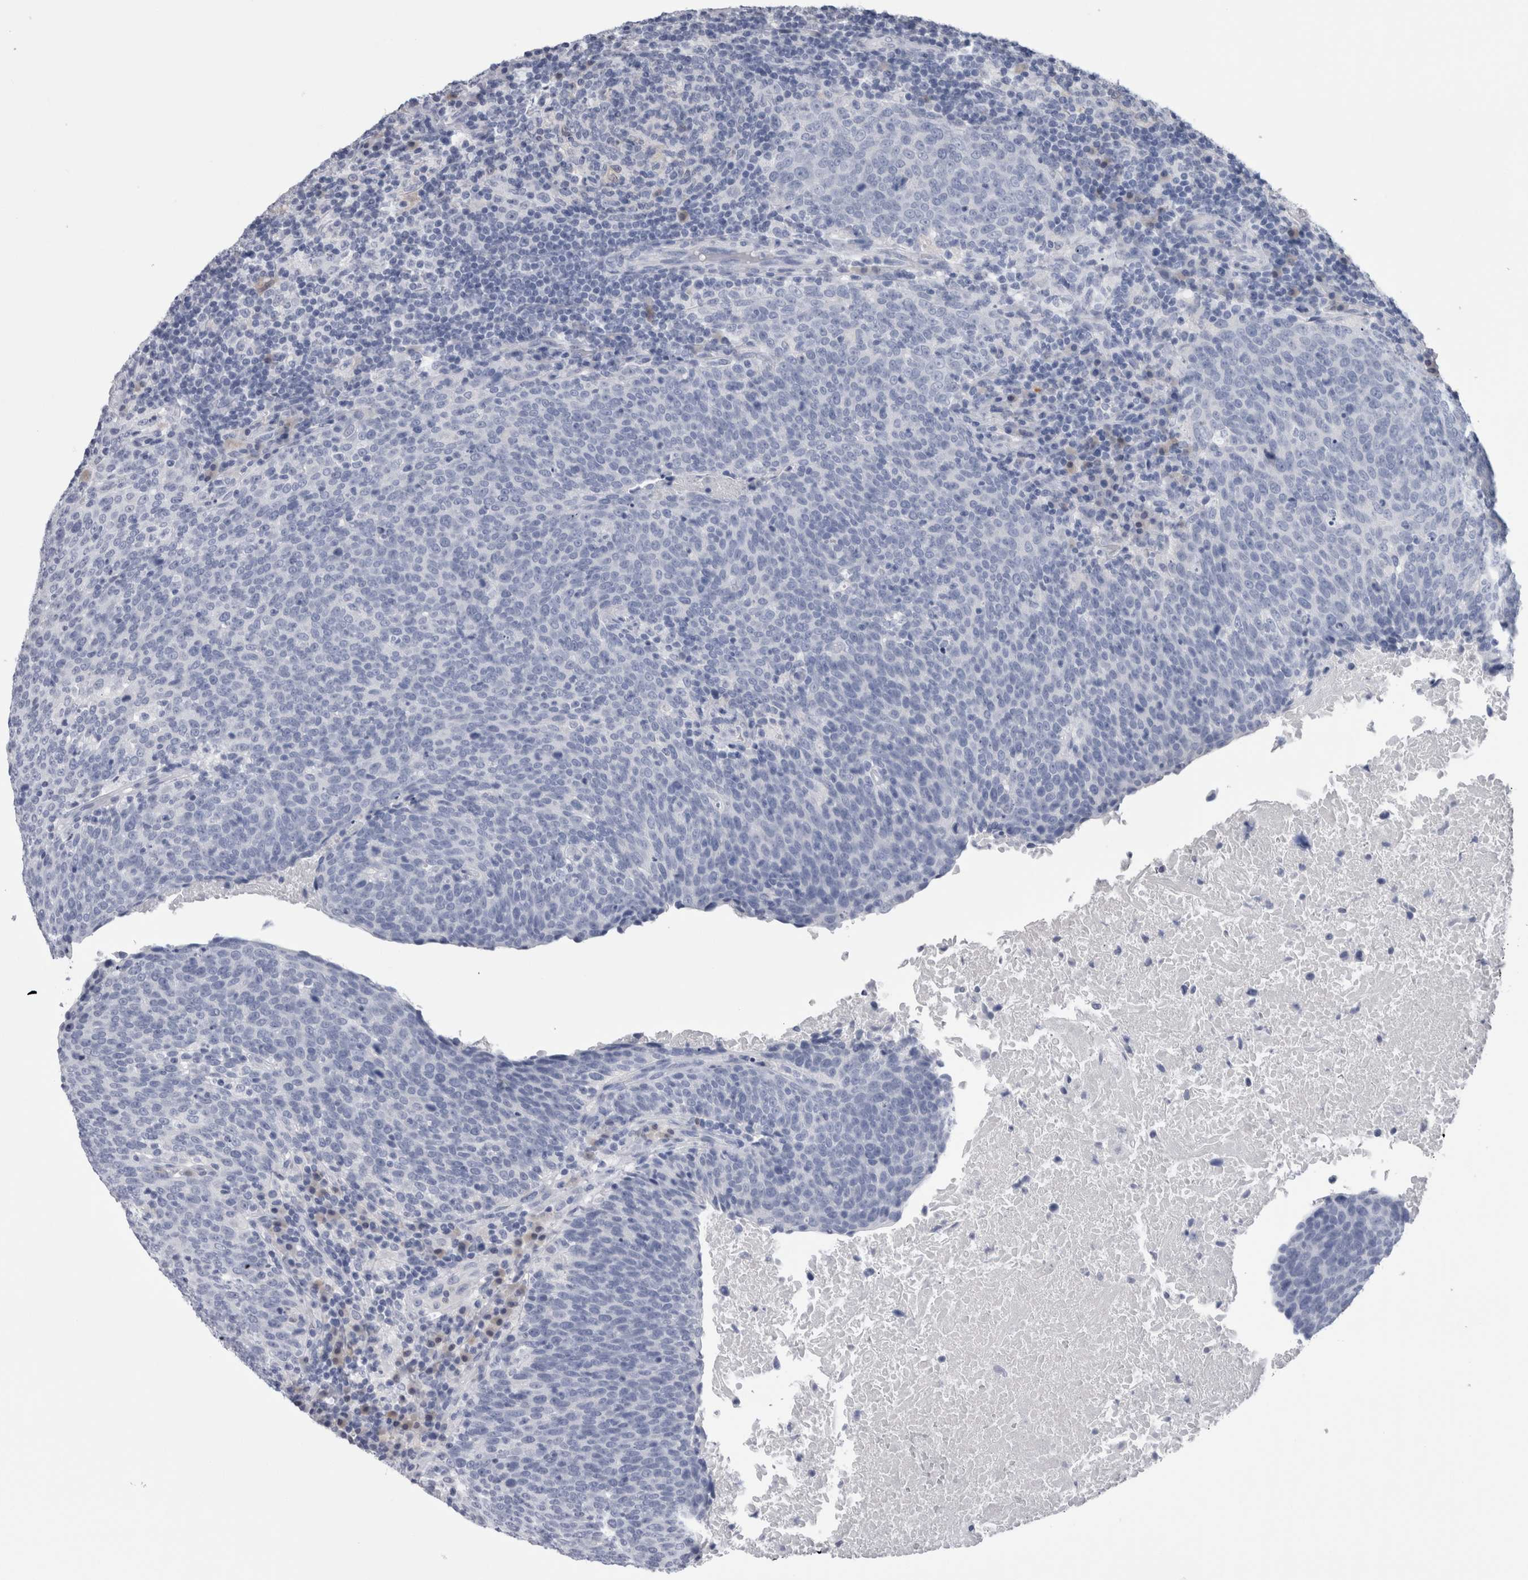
{"staining": {"intensity": "negative", "quantity": "none", "location": "none"}, "tissue": "head and neck cancer", "cell_type": "Tumor cells", "image_type": "cancer", "snomed": [{"axis": "morphology", "description": "Squamous cell carcinoma, NOS"}, {"axis": "morphology", "description": "Squamous cell carcinoma, metastatic, NOS"}, {"axis": "topography", "description": "Lymph node"}, {"axis": "topography", "description": "Head-Neck"}], "caption": "Head and neck cancer (squamous cell carcinoma) was stained to show a protein in brown. There is no significant staining in tumor cells. (DAB immunohistochemistry (IHC) with hematoxylin counter stain).", "gene": "CA8", "patient": {"sex": "male", "age": 62}}